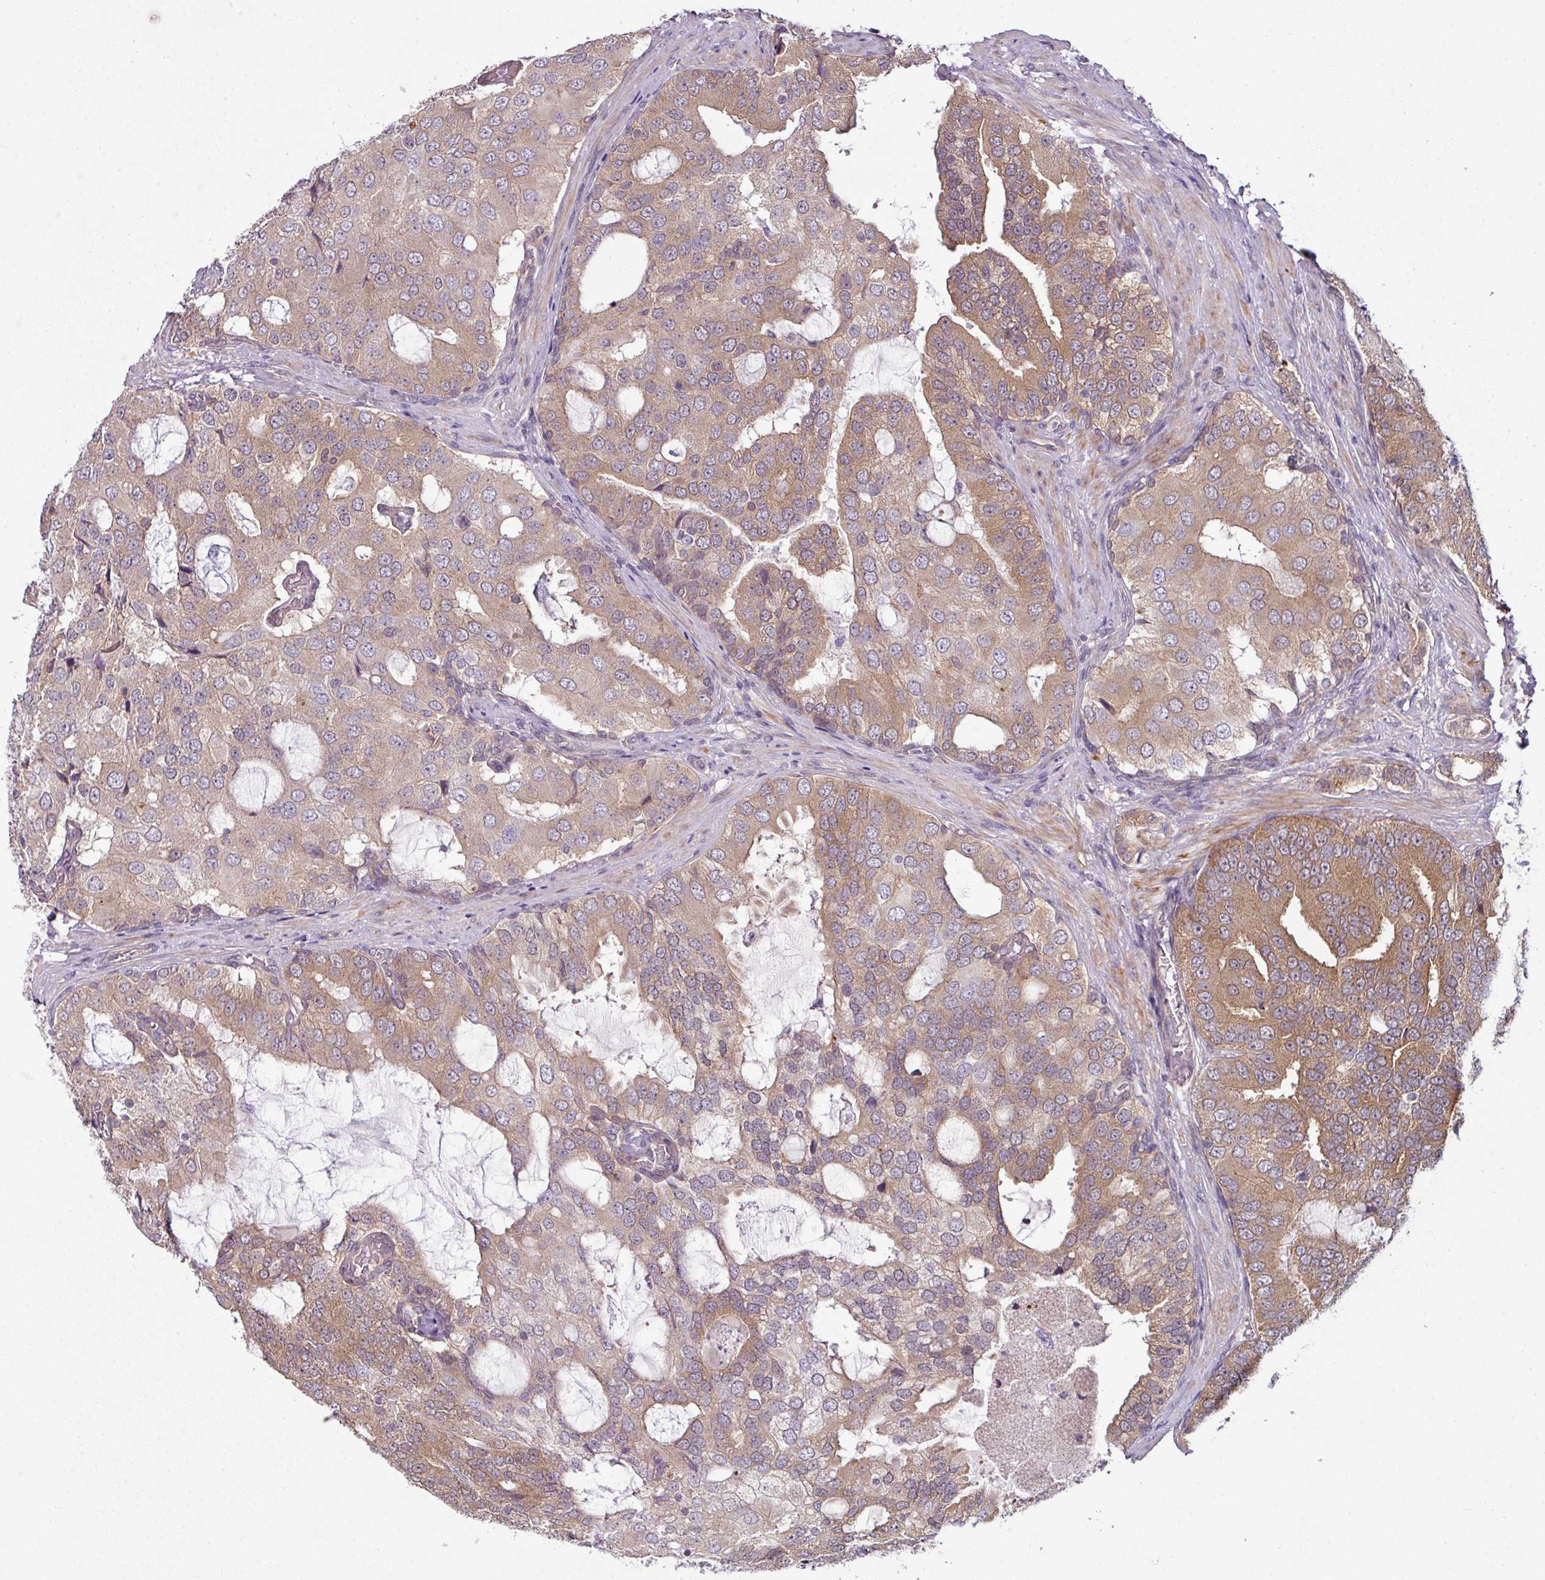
{"staining": {"intensity": "moderate", "quantity": "25%-75%", "location": "cytoplasmic/membranous"}, "tissue": "prostate cancer", "cell_type": "Tumor cells", "image_type": "cancer", "snomed": [{"axis": "morphology", "description": "Adenocarcinoma, High grade"}, {"axis": "topography", "description": "Prostate"}], "caption": "Prostate adenocarcinoma (high-grade) tissue reveals moderate cytoplasmic/membranous expression in approximately 25%-75% of tumor cells, visualized by immunohistochemistry.", "gene": "DERPC", "patient": {"sex": "male", "age": 55}}